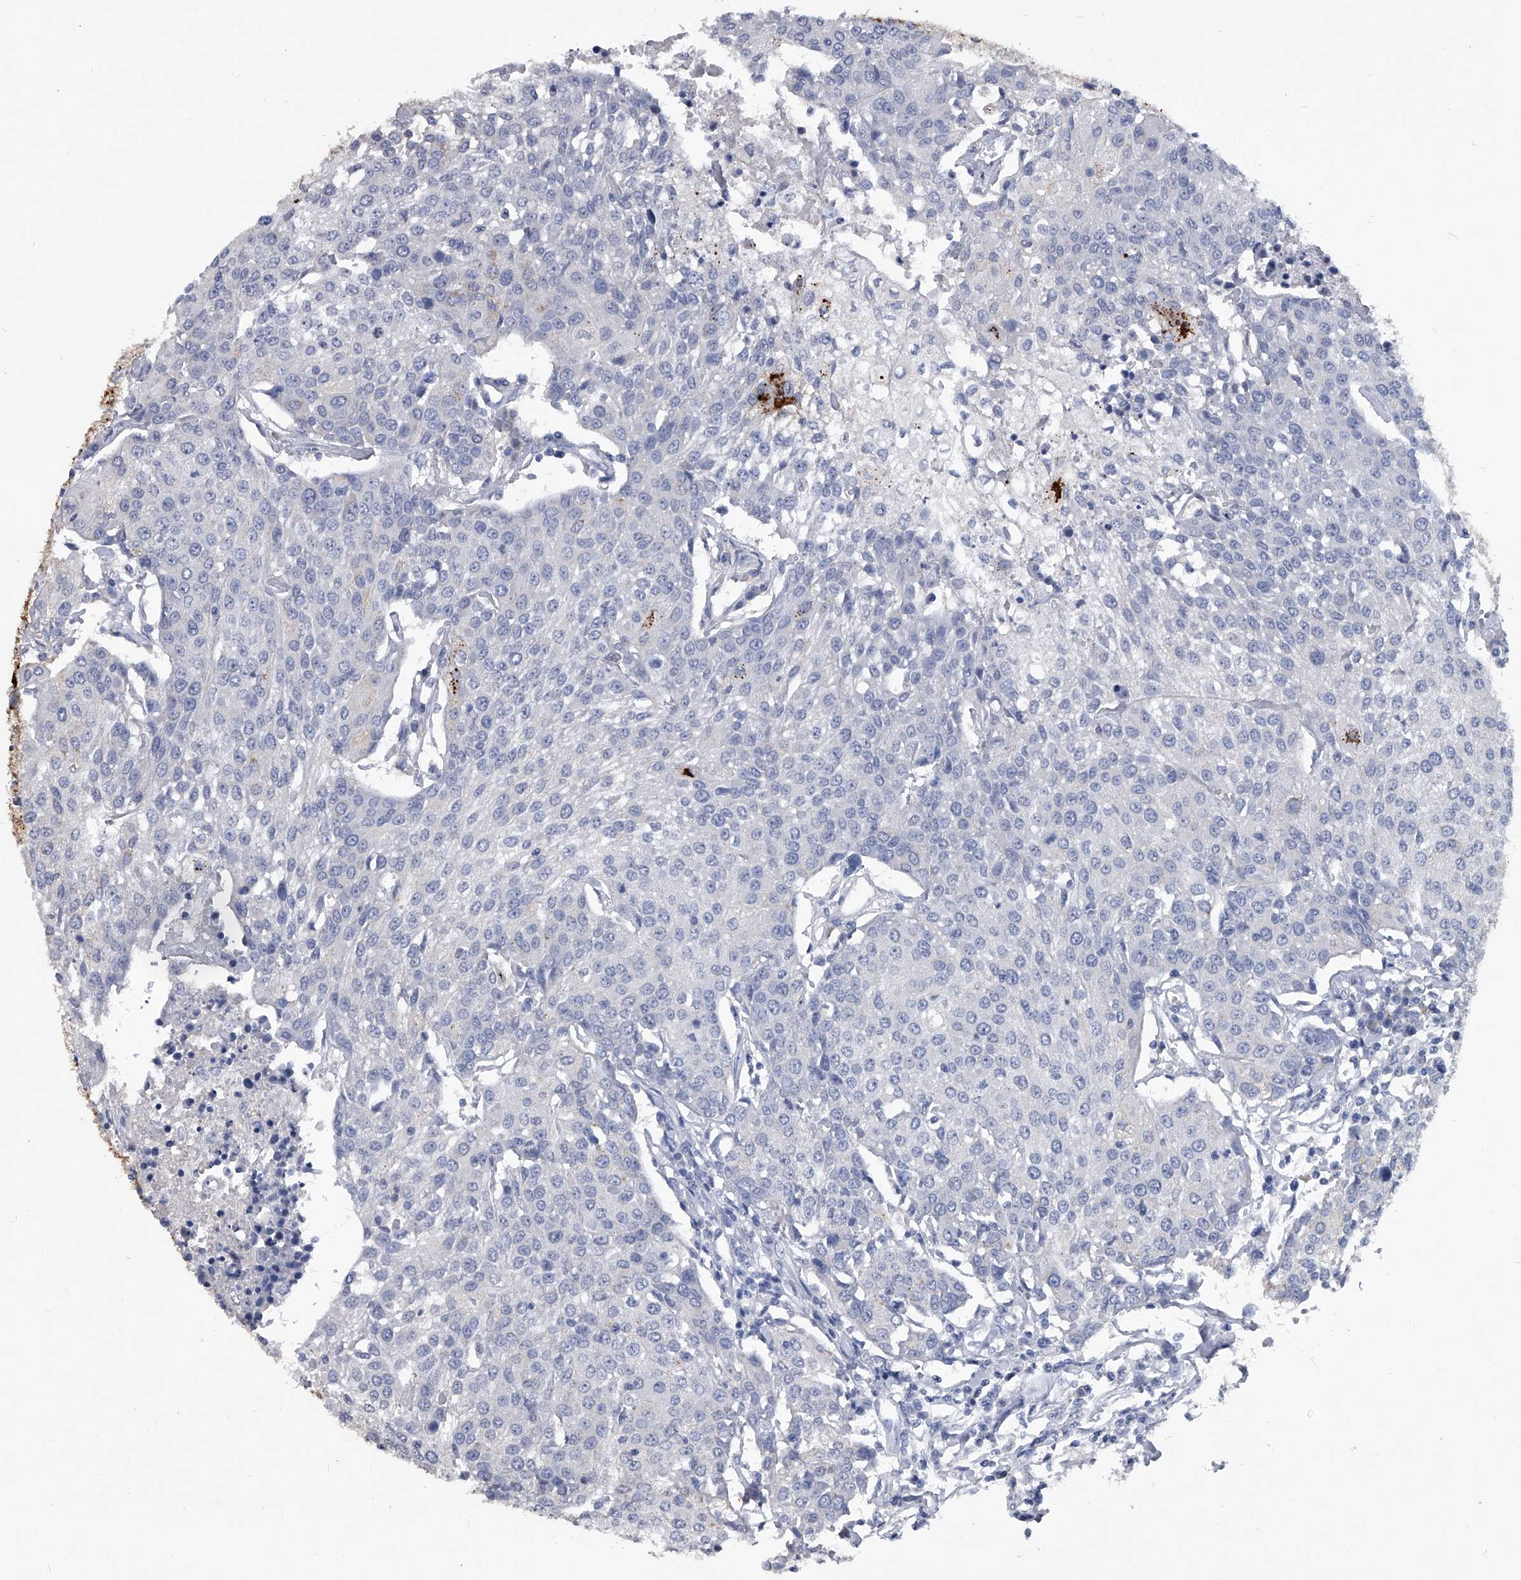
{"staining": {"intensity": "negative", "quantity": "none", "location": "none"}, "tissue": "urothelial cancer", "cell_type": "Tumor cells", "image_type": "cancer", "snomed": [{"axis": "morphology", "description": "Urothelial carcinoma, High grade"}, {"axis": "topography", "description": "Urinary bladder"}], "caption": "DAB (3,3'-diaminobenzidine) immunohistochemical staining of urothelial cancer demonstrates no significant positivity in tumor cells.", "gene": "BCAS1", "patient": {"sex": "female", "age": 85}}